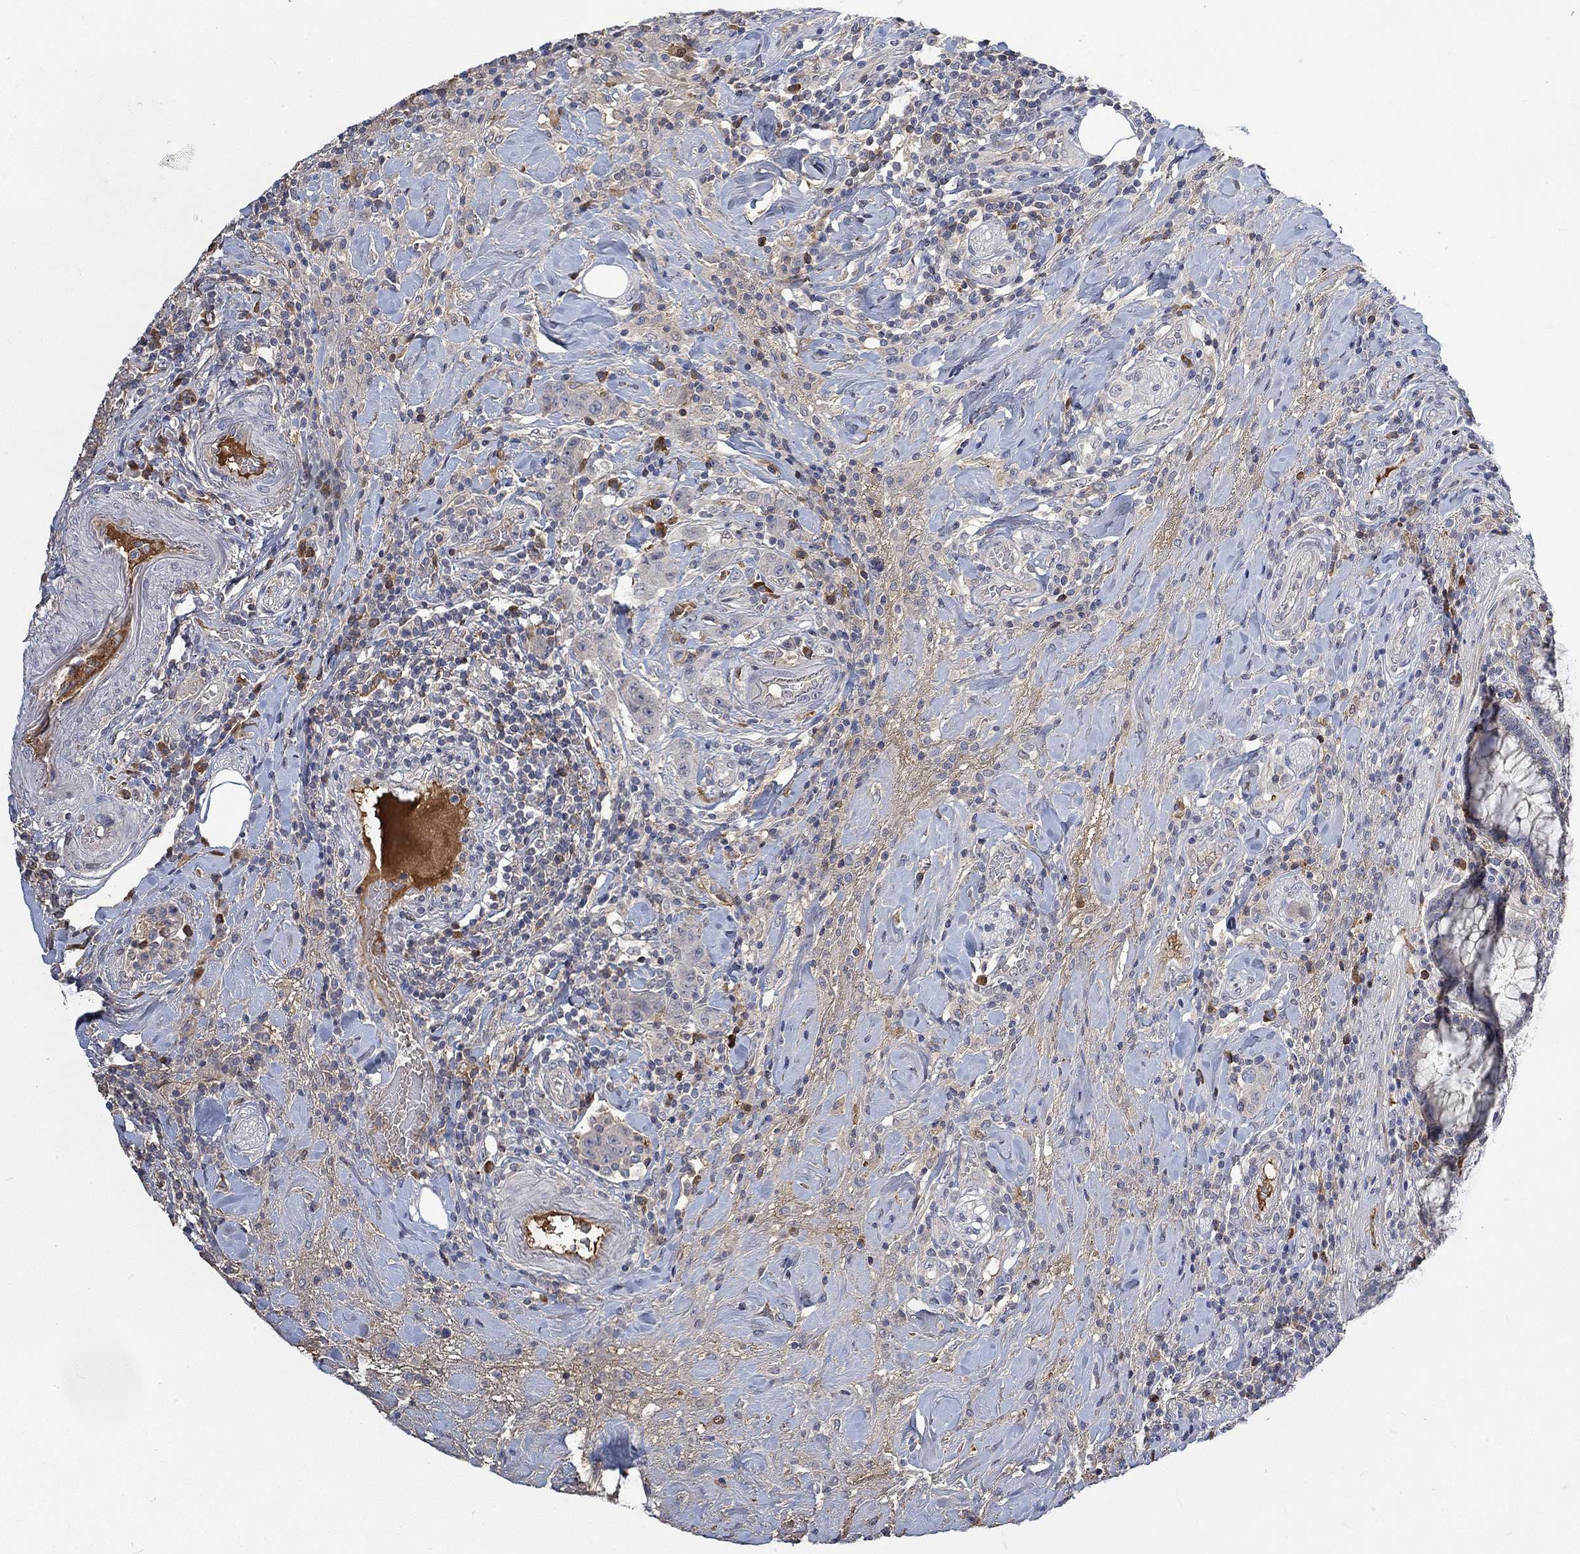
{"staining": {"intensity": "negative", "quantity": "none", "location": "none"}, "tissue": "colorectal cancer", "cell_type": "Tumor cells", "image_type": "cancer", "snomed": [{"axis": "morphology", "description": "Adenocarcinoma, NOS"}, {"axis": "topography", "description": "Colon"}], "caption": "IHC of human colorectal cancer (adenocarcinoma) exhibits no staining in tumor cells.", "gene": "MSTN", "patient": {"sex": "female", "age": 69}}